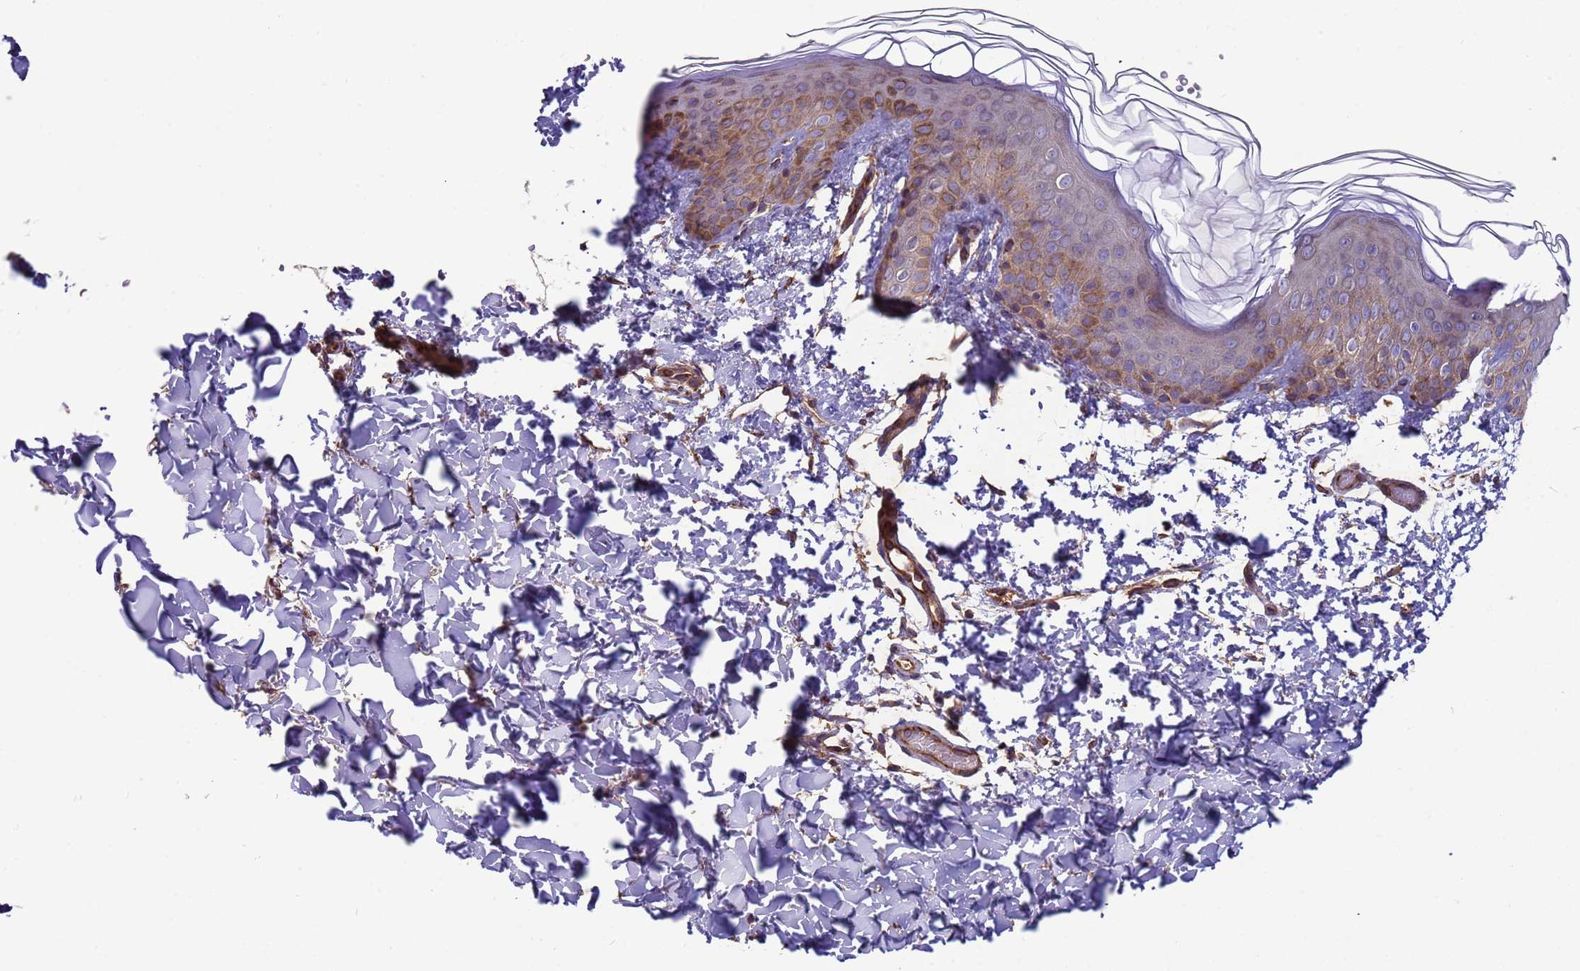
{"staining": {"intensity": "moderate", "quantity": ">75%", "location": "cytoplasmic/membranous"}, "tissue": "skin", "cell_type": "Fibroblasts", "image_type": "normal", "snomed": [{"axis": "morphology", "description": "Normal tissue, NOS"}, {"axis": "topography", "description": "Skin"}], "caption": "DAB (3,3'-diaminobenzidine) immunohistochemical staining of unremarkable human skin reveals moderate cytoplasmic/membranous protein expression in approximately >75% of fibroblasts.", "gene": "EEF1AKMT1", "patient": {"sex": "female", "age": 58}}